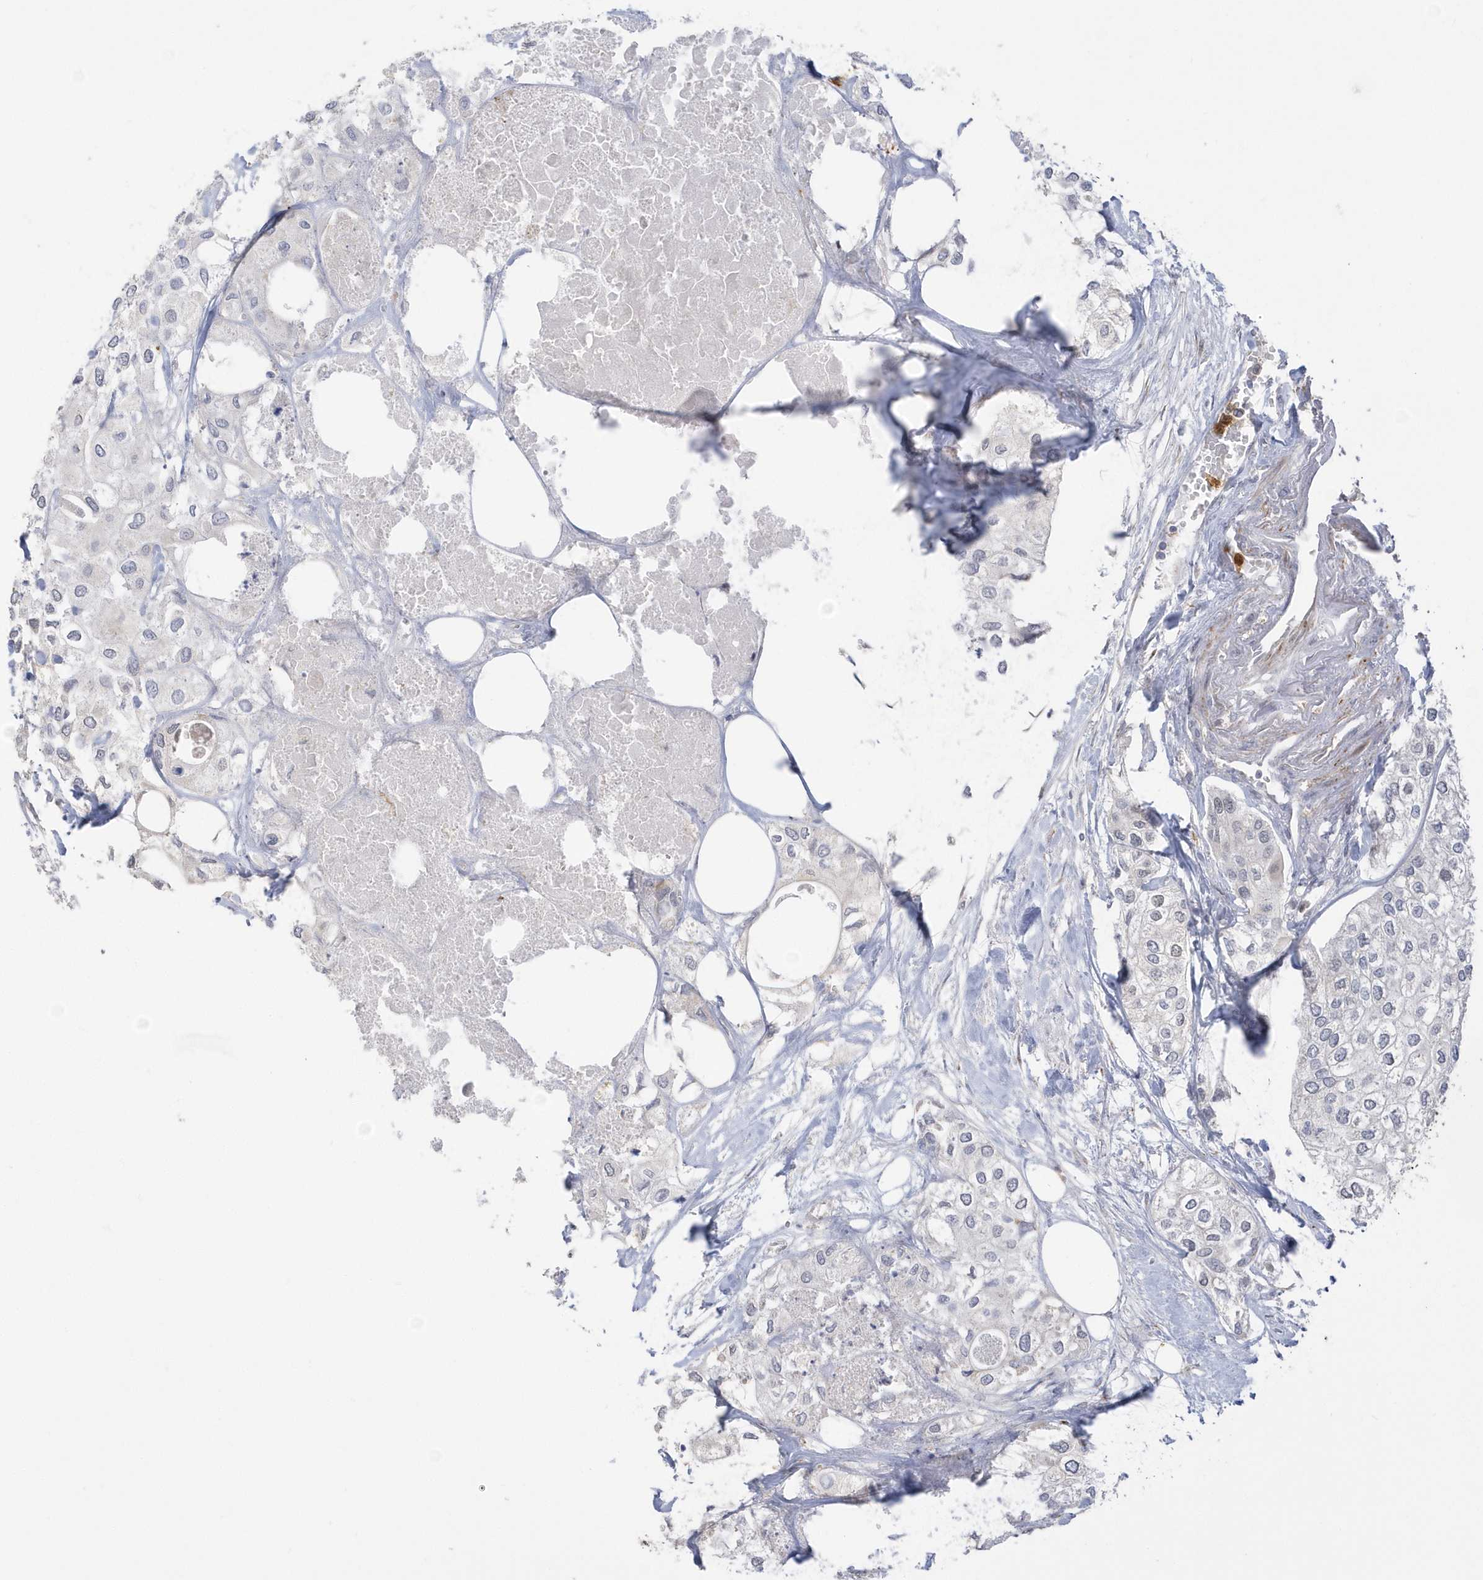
{"staining": {"intensity": "negative", "quantity": "none", "location": "none"}, "tissue": "urothelial cancer", "cell_type": "Tumor cells", "image_type": "cancer", "snomed": [{"axis": "morphology", "description": "Urothelial carcinoma, High grade"}, {"axis": "topography", "description": "Urinary bladder"}], "caption": "This is an IHC photomicrograph of urothelial cancer. There is no staining in tumor cells.", "gene": "NAF1", "patient": {"sex": "male", "age": 64}}